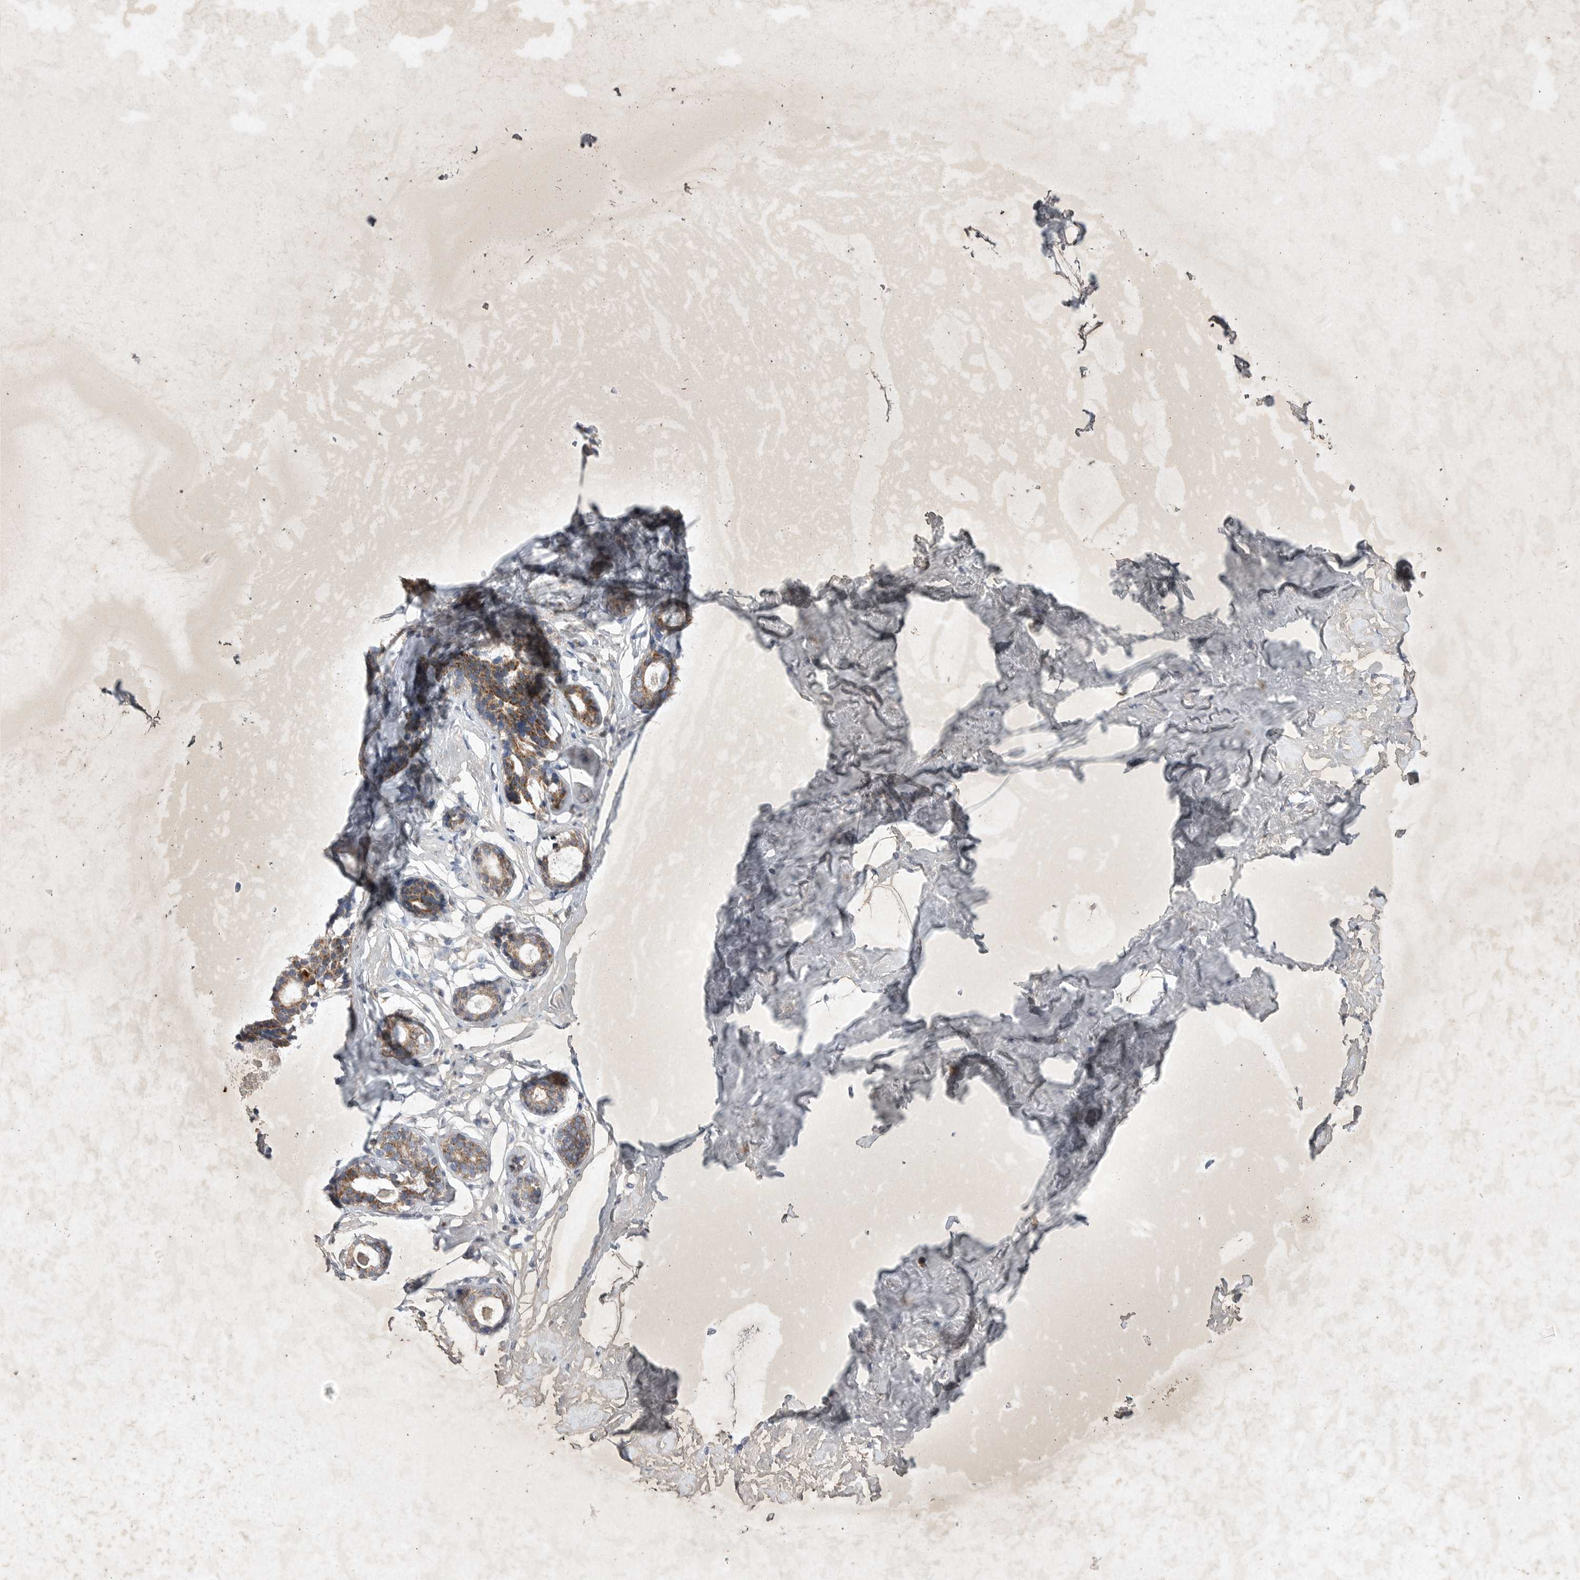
{"staining": {"intensity": "negative", "quantity": "none", "location": "none"}, "tissue": "breast", "cell_type": "Adipocytes", "image_type": "normal", "snomed": [{"axis": "morphology", "description": "Normal tissue, NOS"}, {"axis": "morphology", "description": "Adenoma, NOS"}, {"axis": "topography", "description": "Breast"}], "caption": "DAB (3,3'-diaminobenzidine) immunohistochemical staining of benign breast demonstrates no significant expression in adipocytes. Brightfield microscopy of immunohistochemistry (IHC) stained with DAB (3,3'-diaminobenzidine) (brown) and hematoxylin (blue), captured at high magnification.", "gene": "DDR1", "patient": {"sex": "female", "age": 23}}